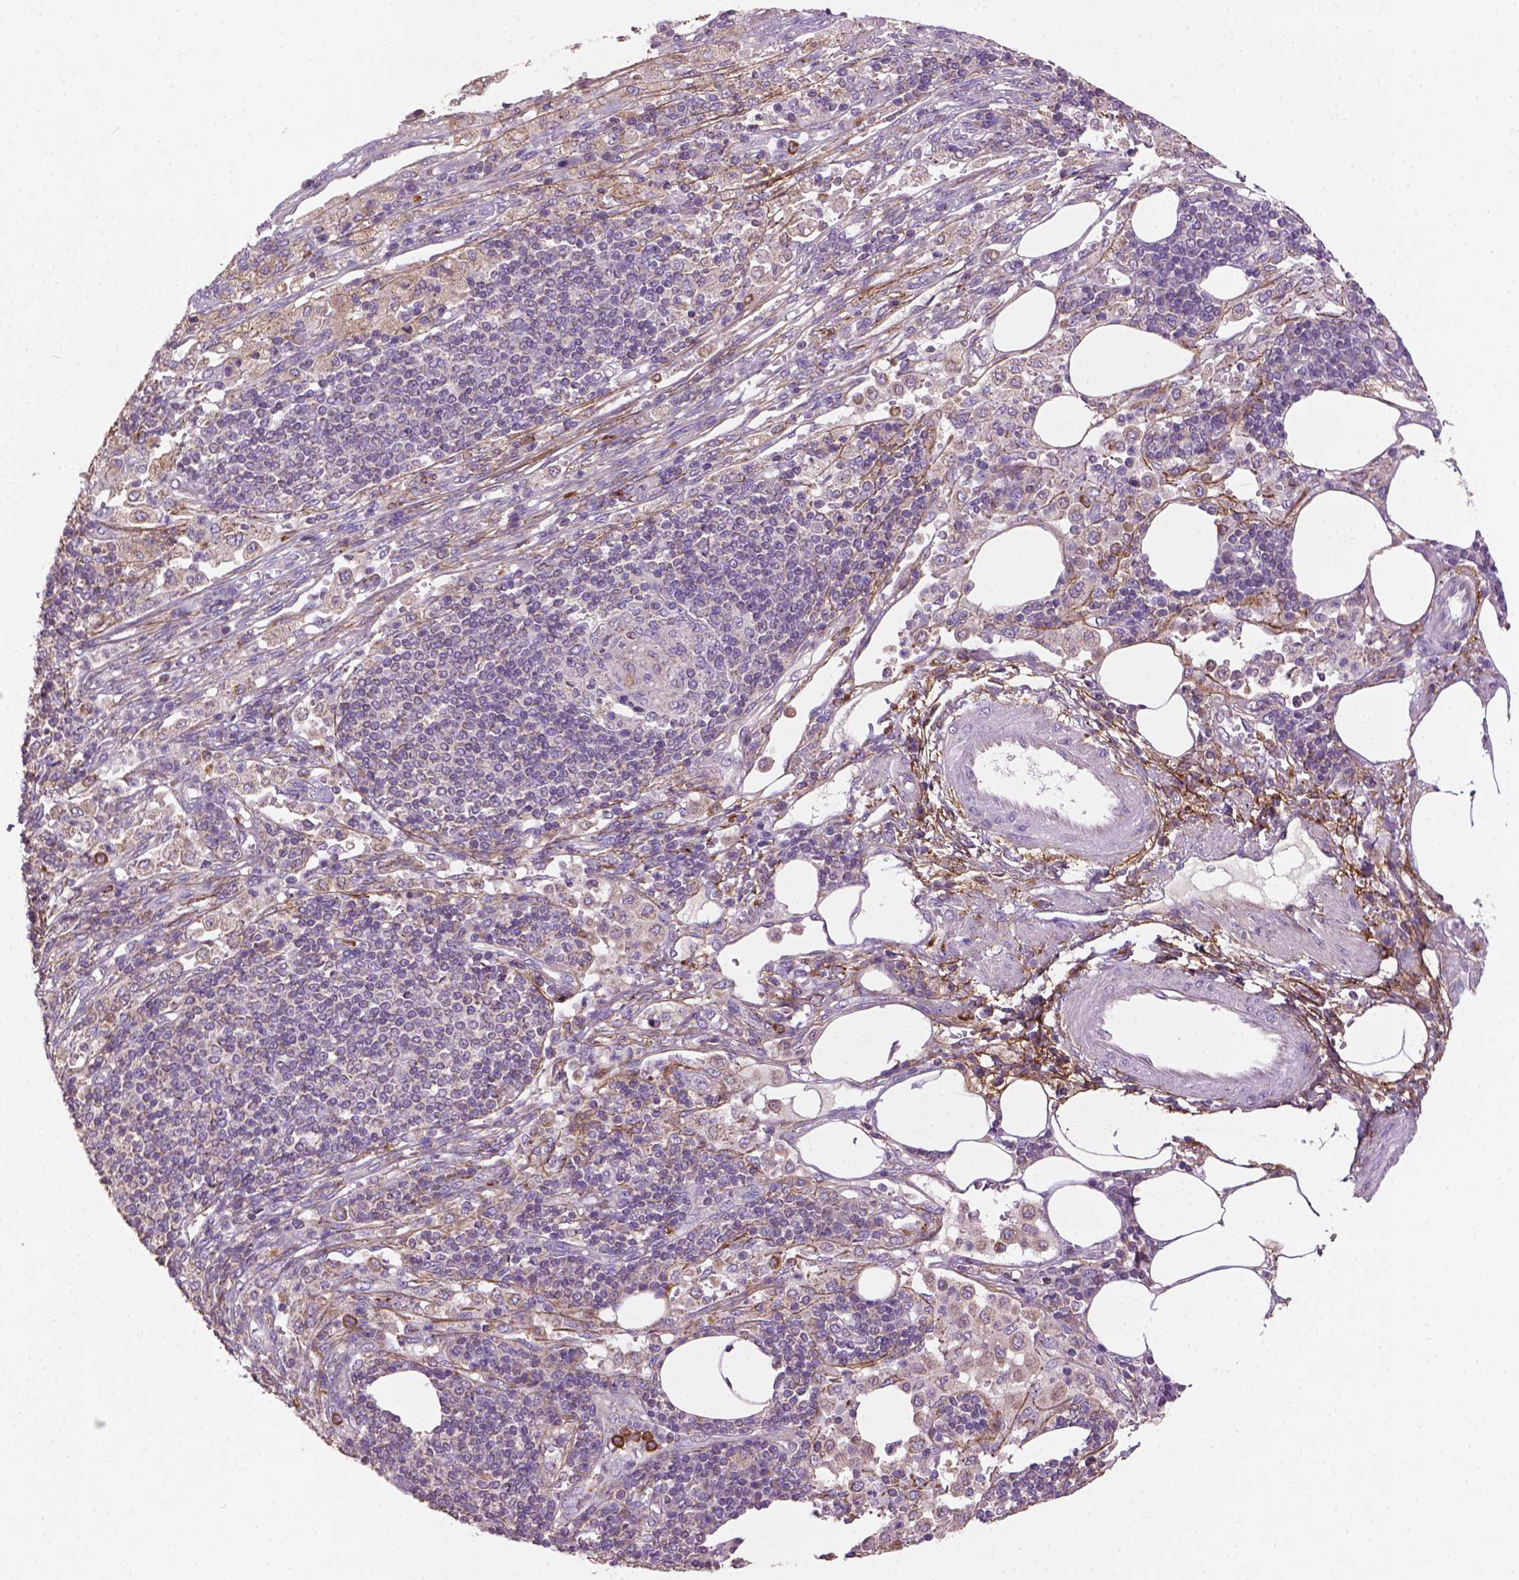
{"staining": {"intensity": "weak", "quantity": ">75%", "location": "cytoplasmic/membranous"}, "tissue": "pancreatic cancer", "cell_type": "Tumor cells", "image_type": "cancer", "snomed": [{"axis": "morphology", "description": "Adenocarcinoma, NOS"}, {"axis": "topography", "description": "Pancreas"}], "caption": "Immunohistochemical staining of adenocarcinoma (pancreatic) shows low levels of weak cytoplasmic/membranous expression in about >75% of tumor cells.", "gene": "LRRC3C", "patient": {"sex": "female", "age": 61}}